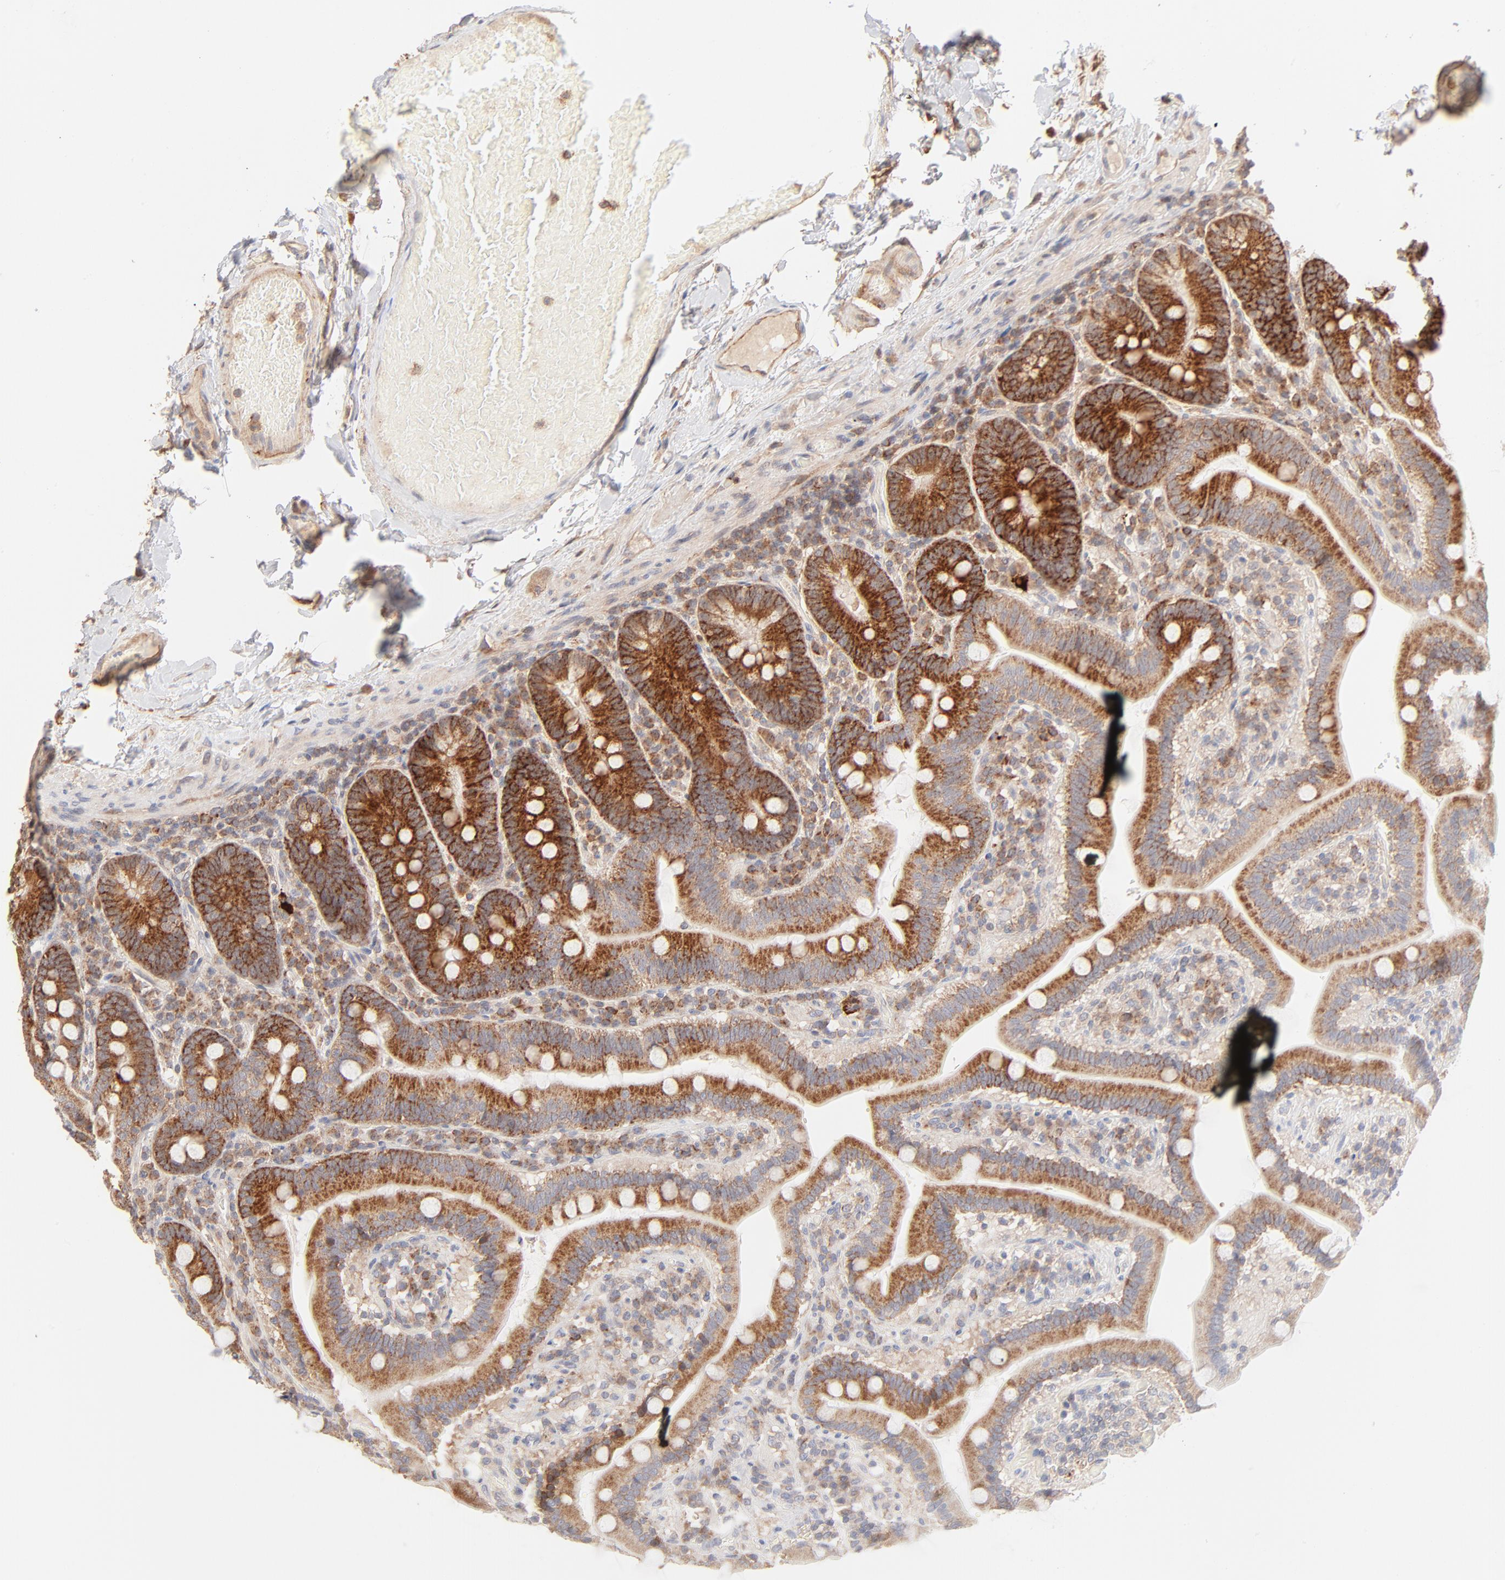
{"staining": {"intensity": "strong", "quantity": ">75%", "location": "cytoplasmic/membranous"}, "tissue": "duodenum", "cell_type": "Glandular cells", "image_type": "normal", "snomed": [{"axis": "morphology", "description": "Normal tissue, NOS"}, {"axis": "topography", "description": "Duodenum"}], "caption": "Protein staining displays strong cytoplasmic/membranous positivity in about >75% of glandular cells in benign duodenum. Ihc stains the protein of interest in brown and the nuclei are stained blue.", "gene": "CSPG4", "patient": {"sex": "male", "age": 66}}